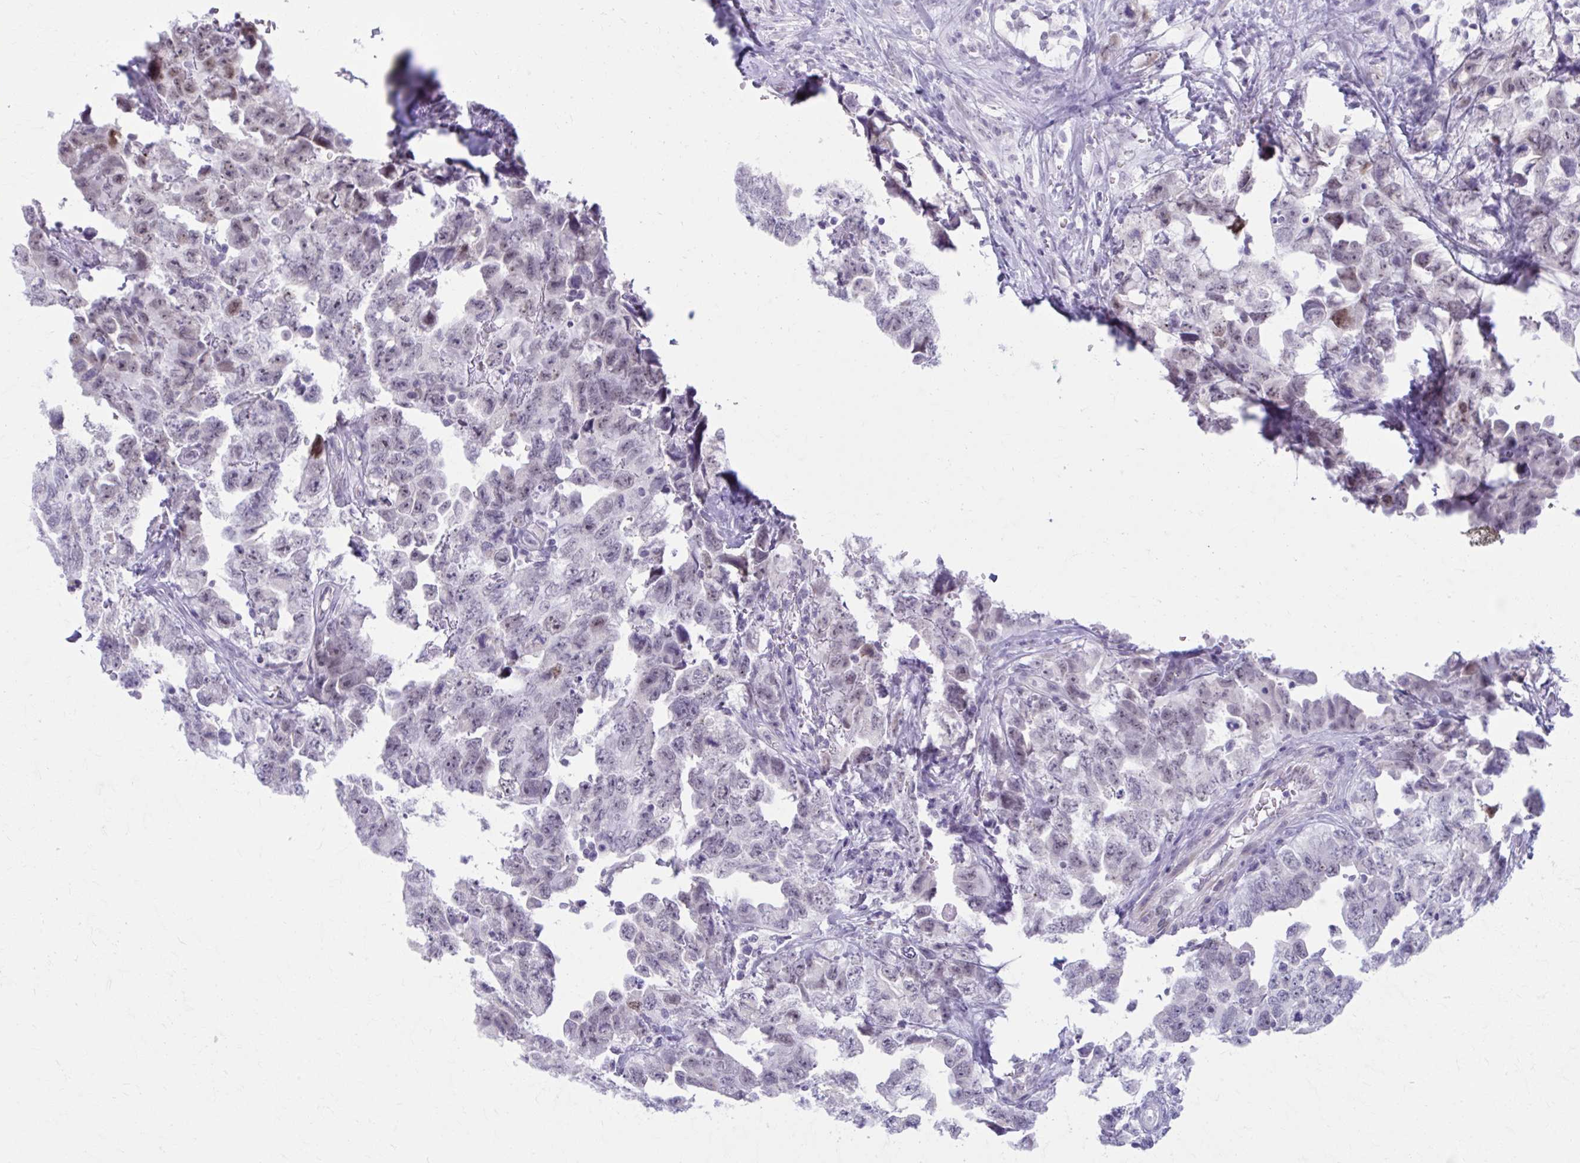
{"staining": {"intensity": "weak", "quantity": "25%-75%", "location": "nuclear"}, "tissue": "testis cancer", "cell_type": "Tumor cells", "image_type": "cancer", "snomed": [{"axis": "morphology", "description": "Carcinoma, Embryonal, NOS"}, {"axis": "topography", "description": "Testis"}], "caption": "About 25%-75% of tumor cells in testis embryonal carcinoma demonstrate weak nuclear protein positivity as visualized by brown immunohistochemical staining.", "gene": "CCDC105", "patient": {"sex": "male", "age": 22}}